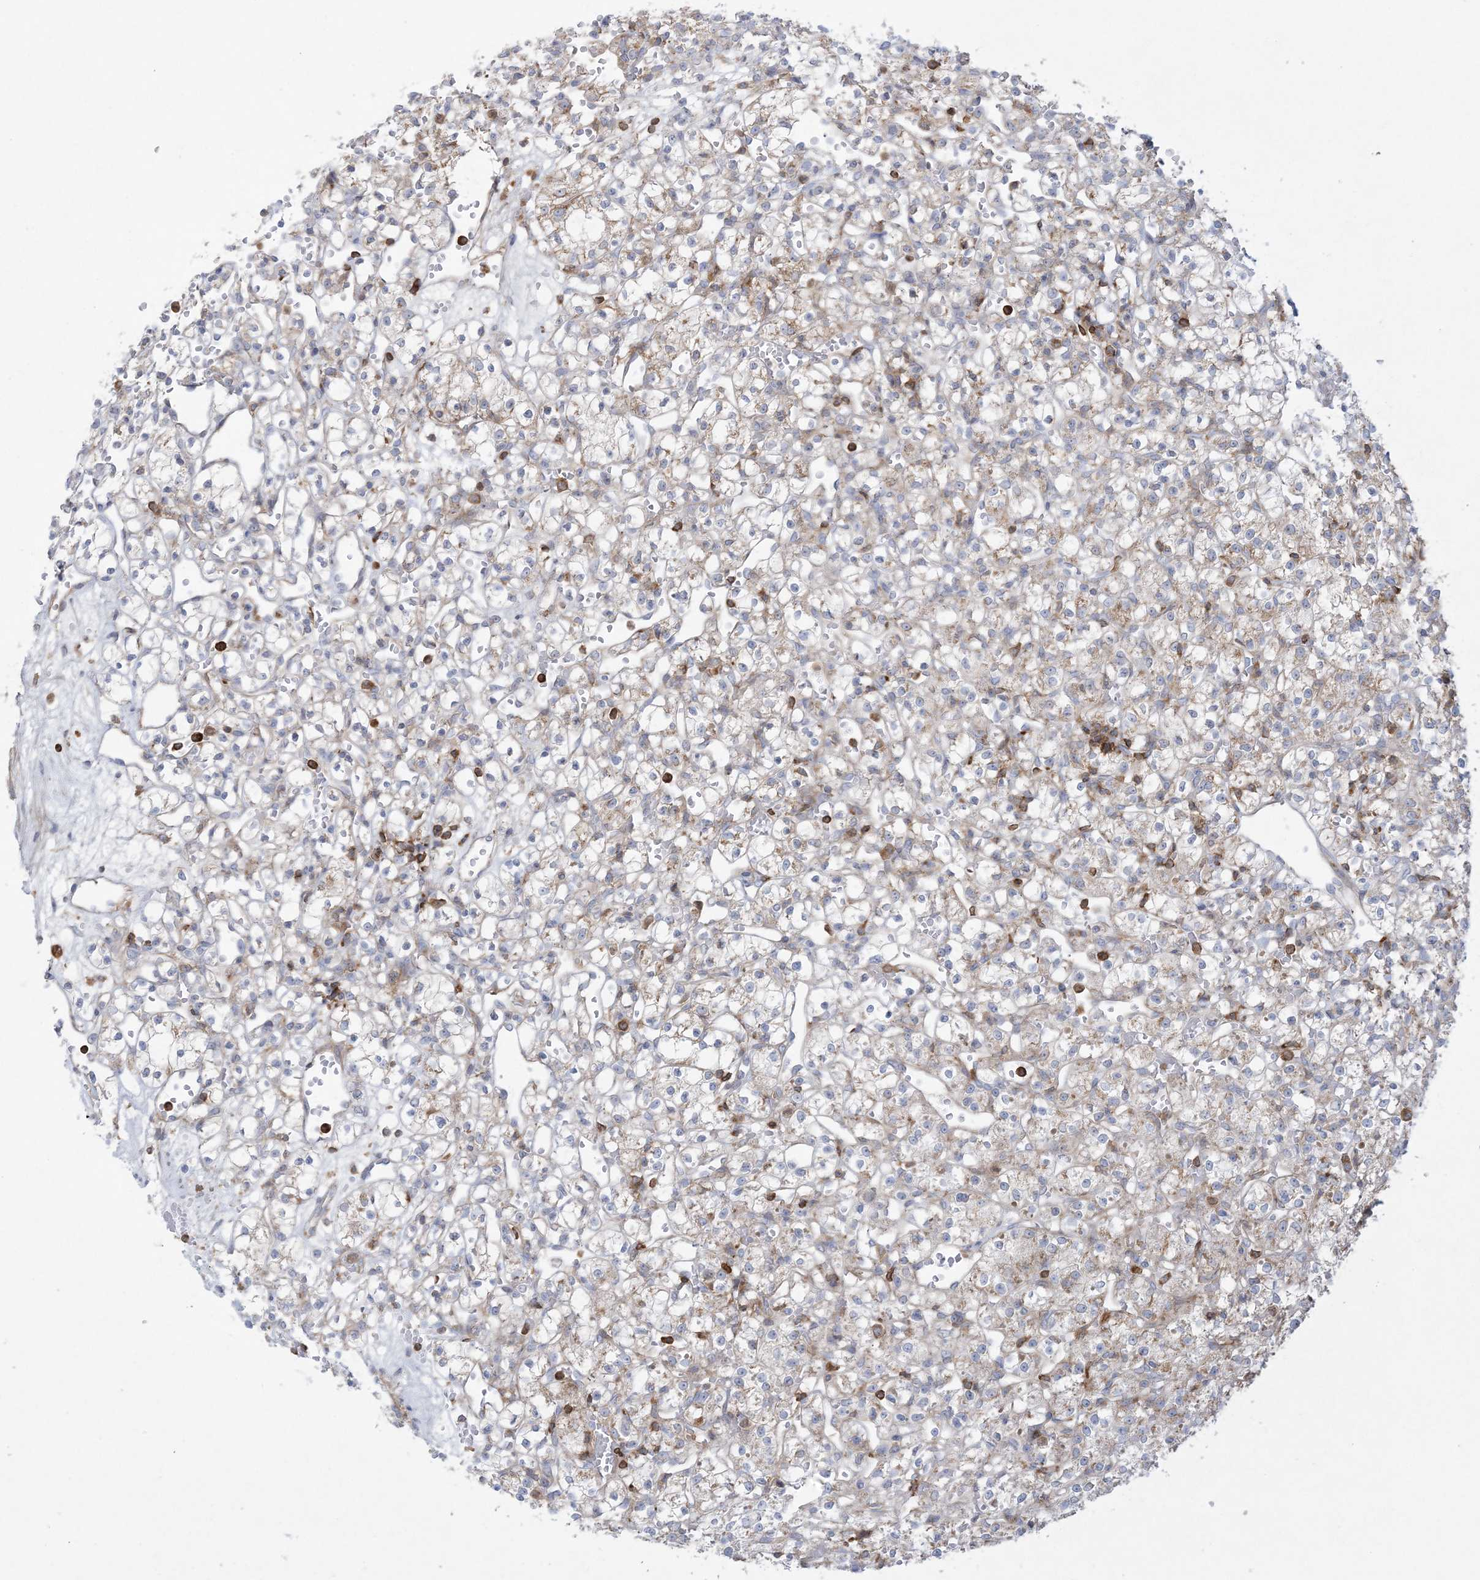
{"staining": {"intensity": "weak", "quantity": "<25%", "location": "cytoplasmic/membranous"}, "tissue": "renal cancer", "cell_type": "Tumor cells", "image_type": "cancer", "snomed": [{"axis": "morphology", "description": "Adenocarcinoma, NOS"}, {"axis": "topography", "description": "Kidney"}], "caption": "Photomicrograph shows no protein positivity in tumor cells of renal cancer tissue.", "gene": "ARHGAP30", "patient": {"sex": "female", "age": 59}}